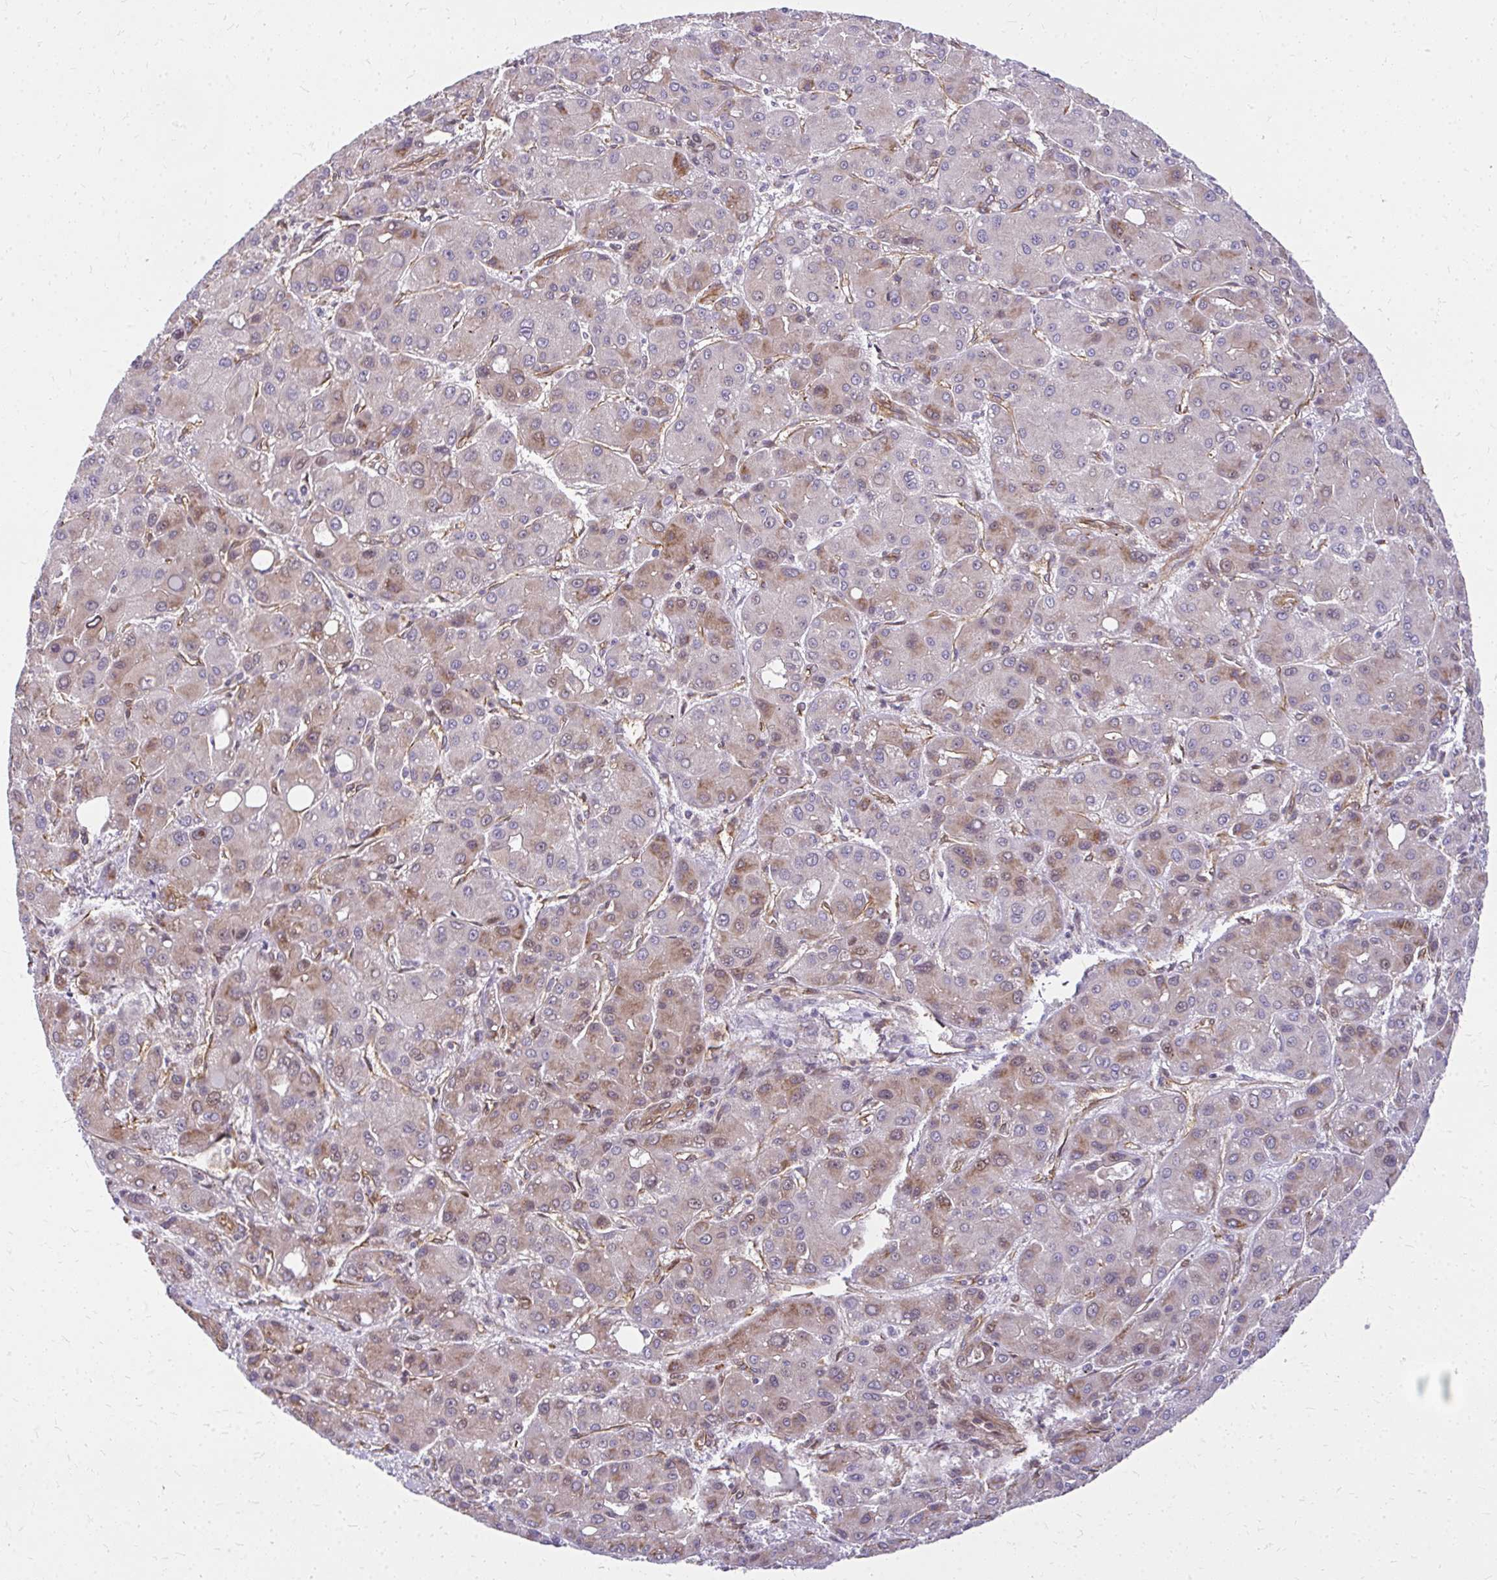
{"staining": {"intensity": "weak", "quantity": "25%-75%", "location": "cytoplasmic/membranous"}, "tissue": "liver cancer", "cell_type": "Tumor cells", "image_type": "cancer", "snomed": [{"axis": "morphology", "description": "Carcinoma, Hepatocellular, NOS"}, {"axis": "topography", "description": "Liver"}], "caption": "Immunohistochemical staining of human liver hepatocellular carcinoma reveals low levels of weak cytoplasmic/membranous protein expression in about 25%-75% of tumor cells.", "gene": "RSKR", "patient": {"sex": "male", "age": 55}}